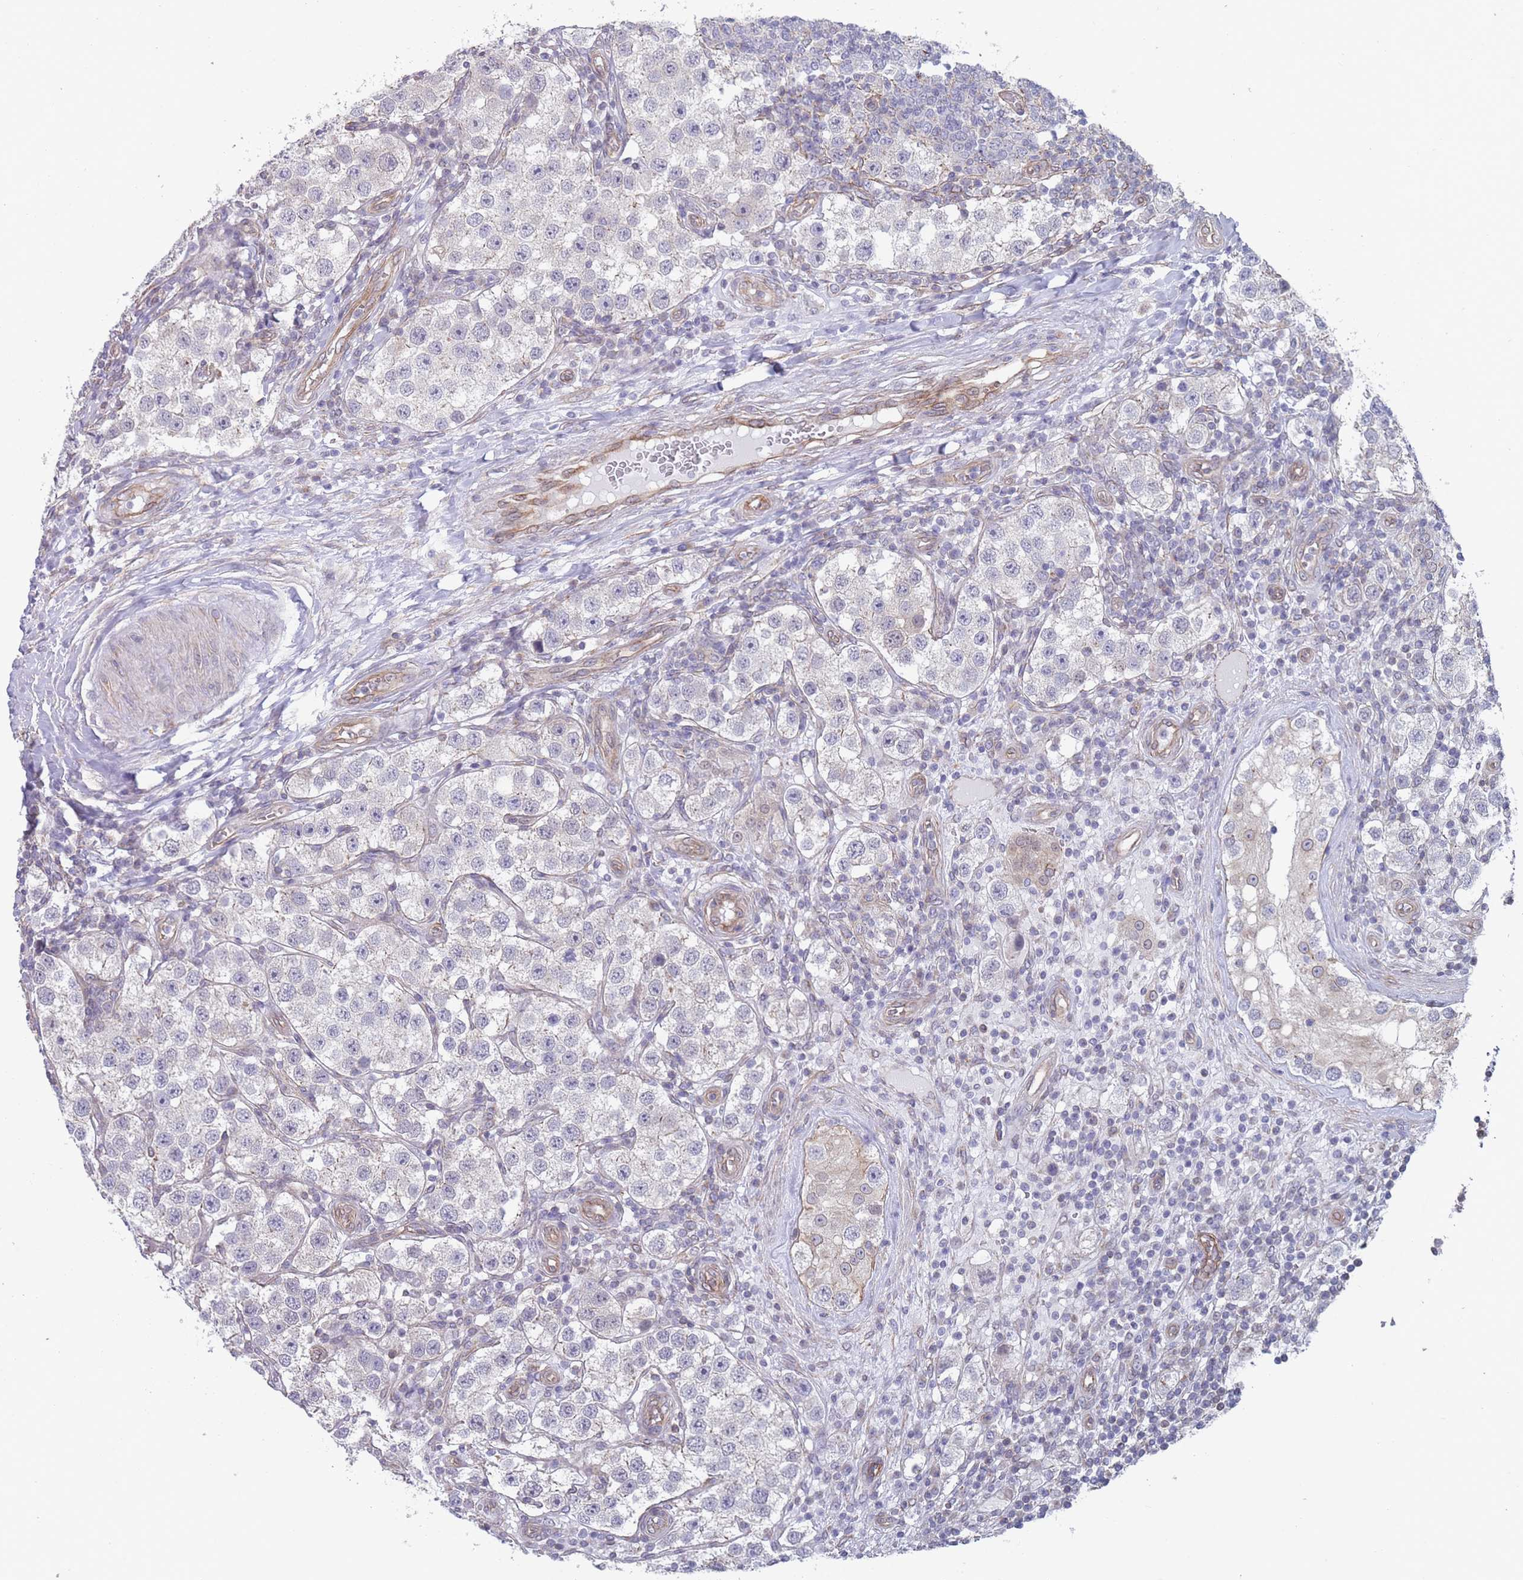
{"staining": {"intensity": "negative", "quantity": "none", "location": "none"}, "tissue": "testis cancer", "cell_type": "Tumor cells", "image_type": "cancer", "snomed": [{"axis": "morphology", "description": "Seminoma, NOS"}, {"axis": "topography", "description": "Testis"}], "caption": "Tumor cells are negative for brown protein staining in testis seminoma.", "gene": "SLC1A6", "patient": {"sex": "male", "age": 37}}